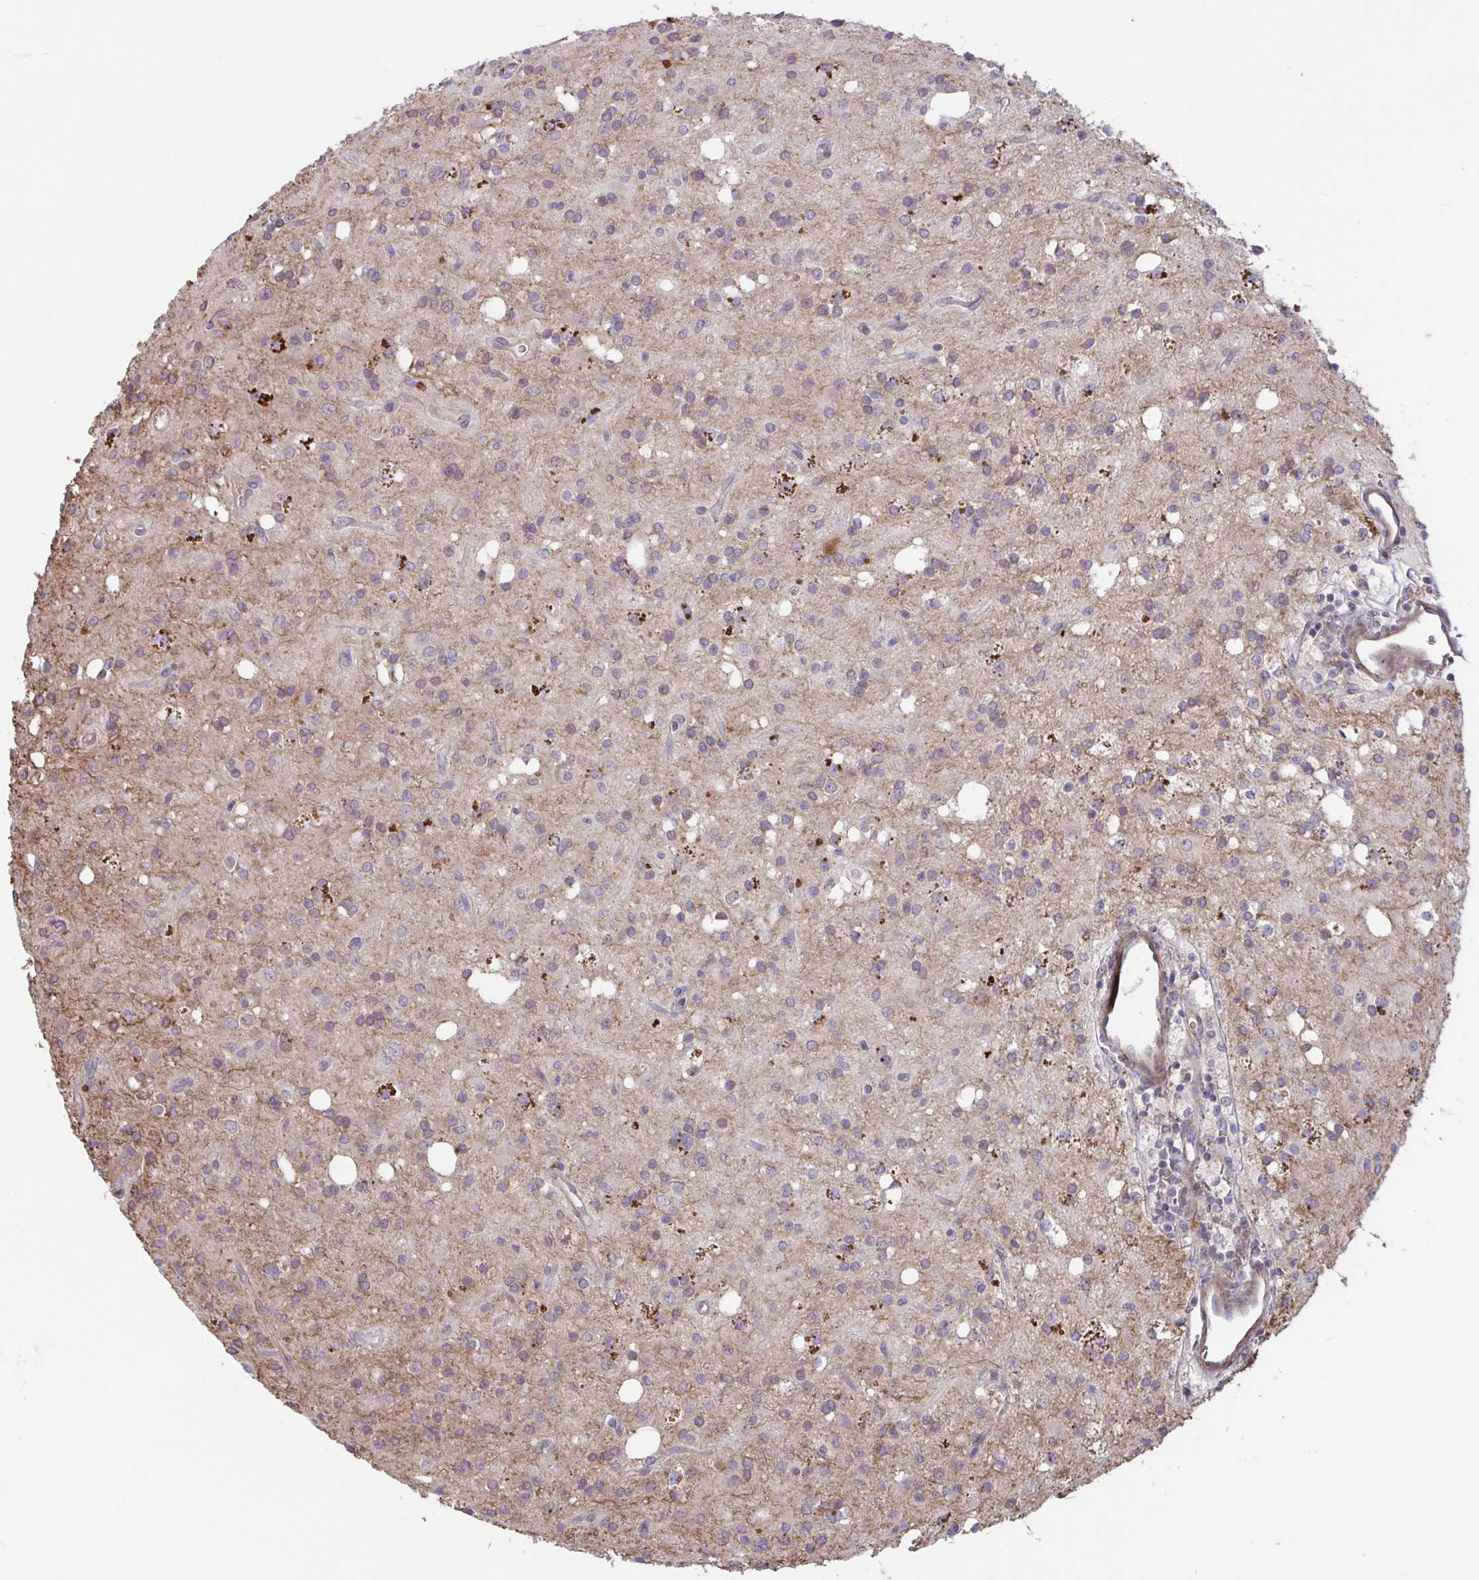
{"staining": {"intensity": "negative", "quantity": "none", "location": "none"}, "tissue": "glioma", "cell_type": "Tumor cells", "image_type": "cancer", "snomed": [{"axis": "morphology", "description": "Glioma, malignant, Low grade"}, {"axis": "topography", "description": "Brain"}], "caption": "Photomicrograph shows no significant protein positivity in tumor cells of malignant glioma (low-grade).", "gene": "IL1R1", "patient": {"sex": "female", "age": 33}}